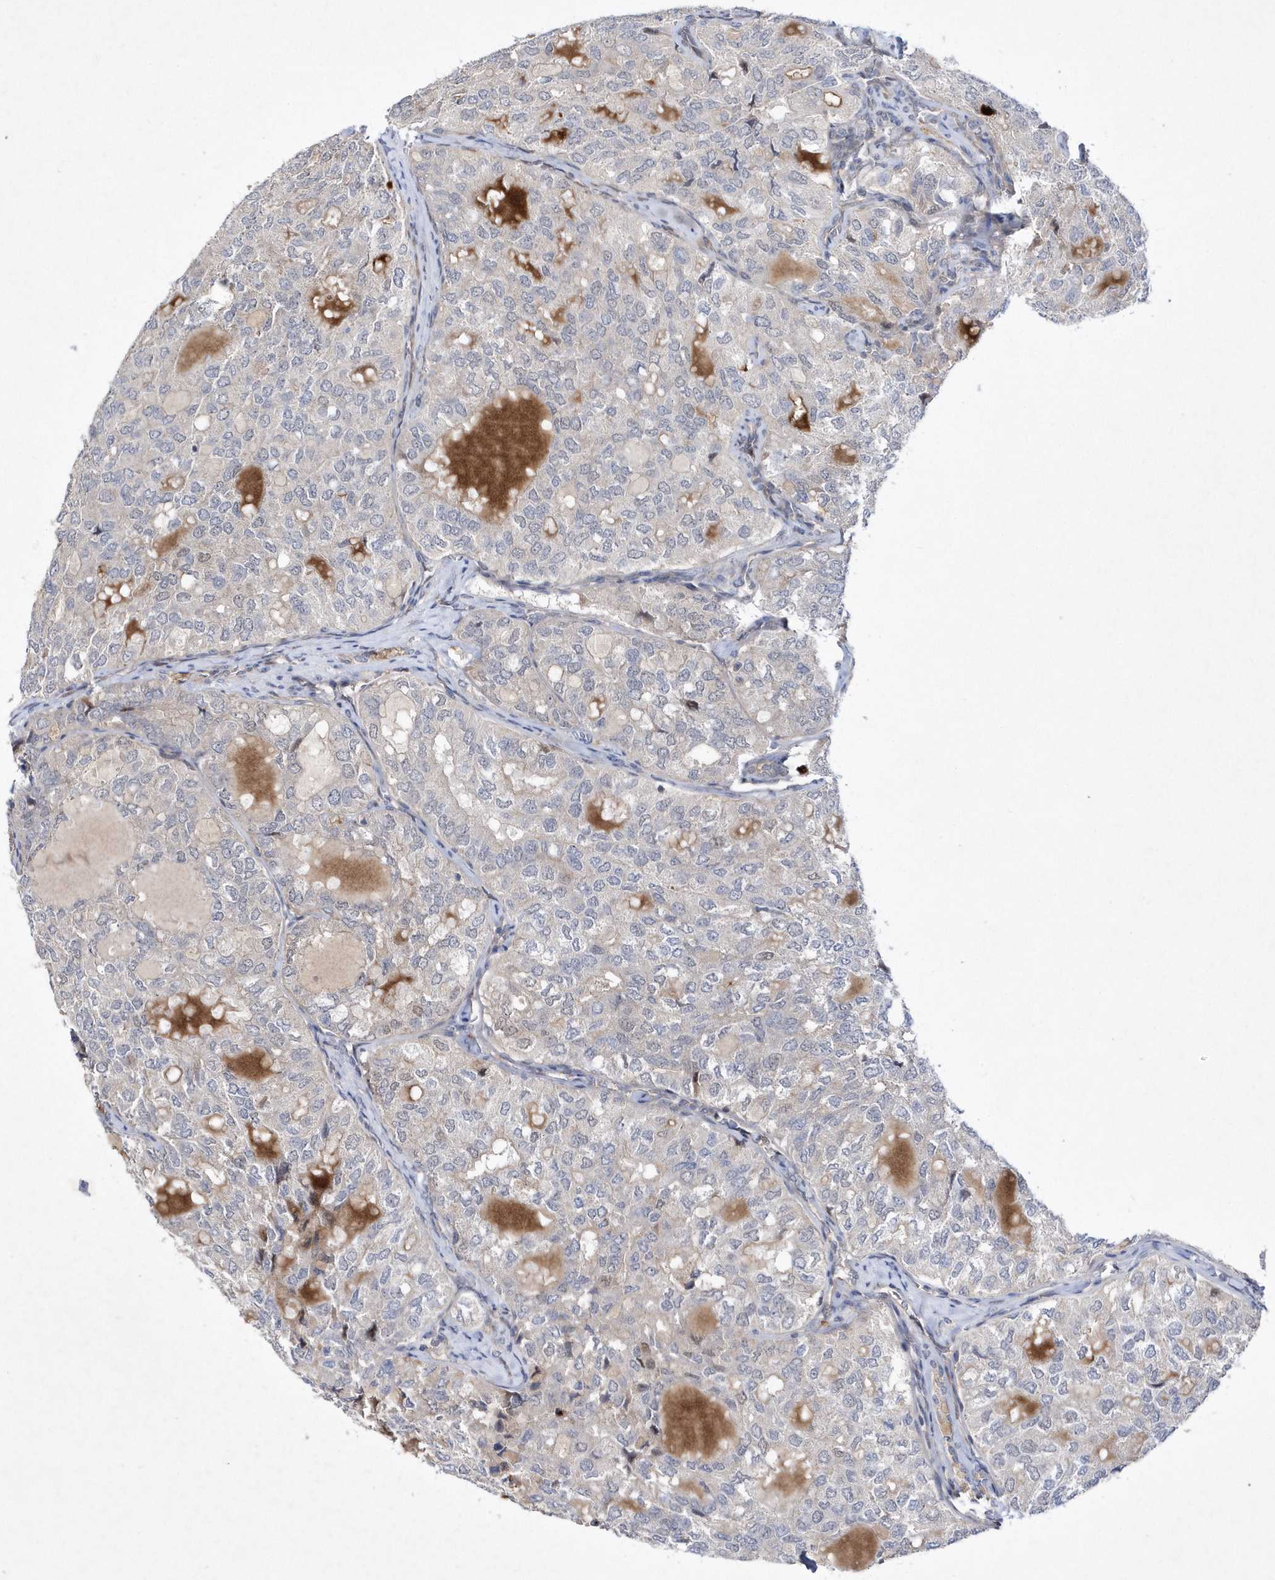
{"staining": {"intensity": "negative", "quantity": "none", "location": "none"}, "tissue": "thyroid cancer", "cell_type": "Tumor cells", "image_type": "cancer", "snomed": [{"axis": "morphology", "description": "Follicular adenoma carcinoma, NOS"}, {"axis": "topography", "description": "Thyroid gland"}], "caption": "High magnification brightfield microscopy of thyroid follicular adenoma carcinoma stained with DAB (brown) and counterstained with hematoxylin (blue): tumor cells show no significant staining.", "gene": "LONRF2", "patient": {"sex": "male", "age": 75}}